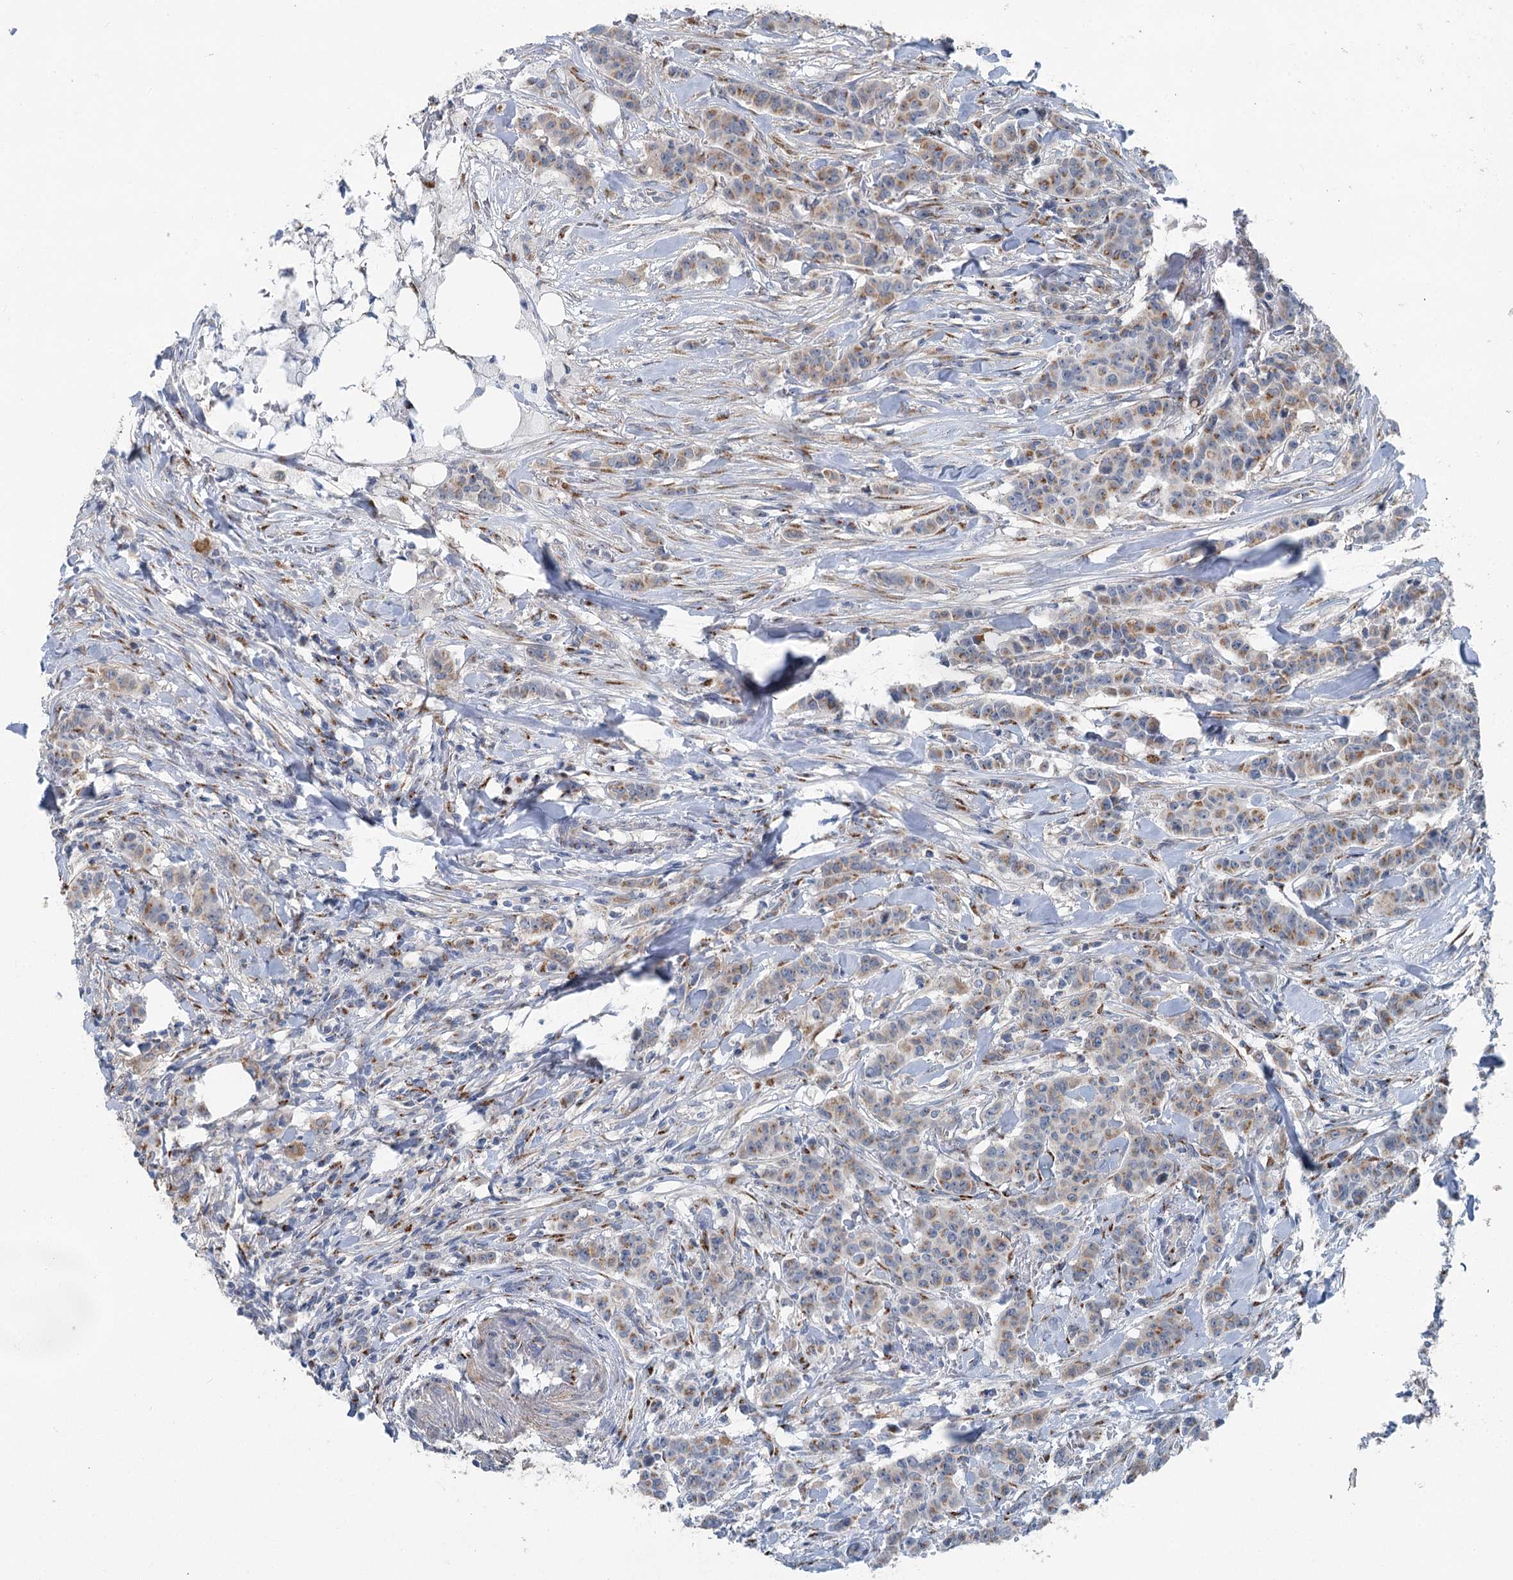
{"staining": {"intensity": "moderate", "quantity": "25%-75%", "location": "cytoplasmic/membranous"}, "tissue": "breast cancer", "cell_type": "Tumor cells", "image_type": "cancer", "snomed": [{"axis": "morphology", "description": "Duct carcinoma"}, {"axis": "topography", "description": "Breast"}], "caption": "The image shows immunohistochemical staining of breast cancer (intraductal carcinoma). There is moderate cytoplasmic/membranous staining is present in approximately 25%-75% of tumor cells.", "gene": "ITIH5", "patient": {"sex": "female", "age": 40}}